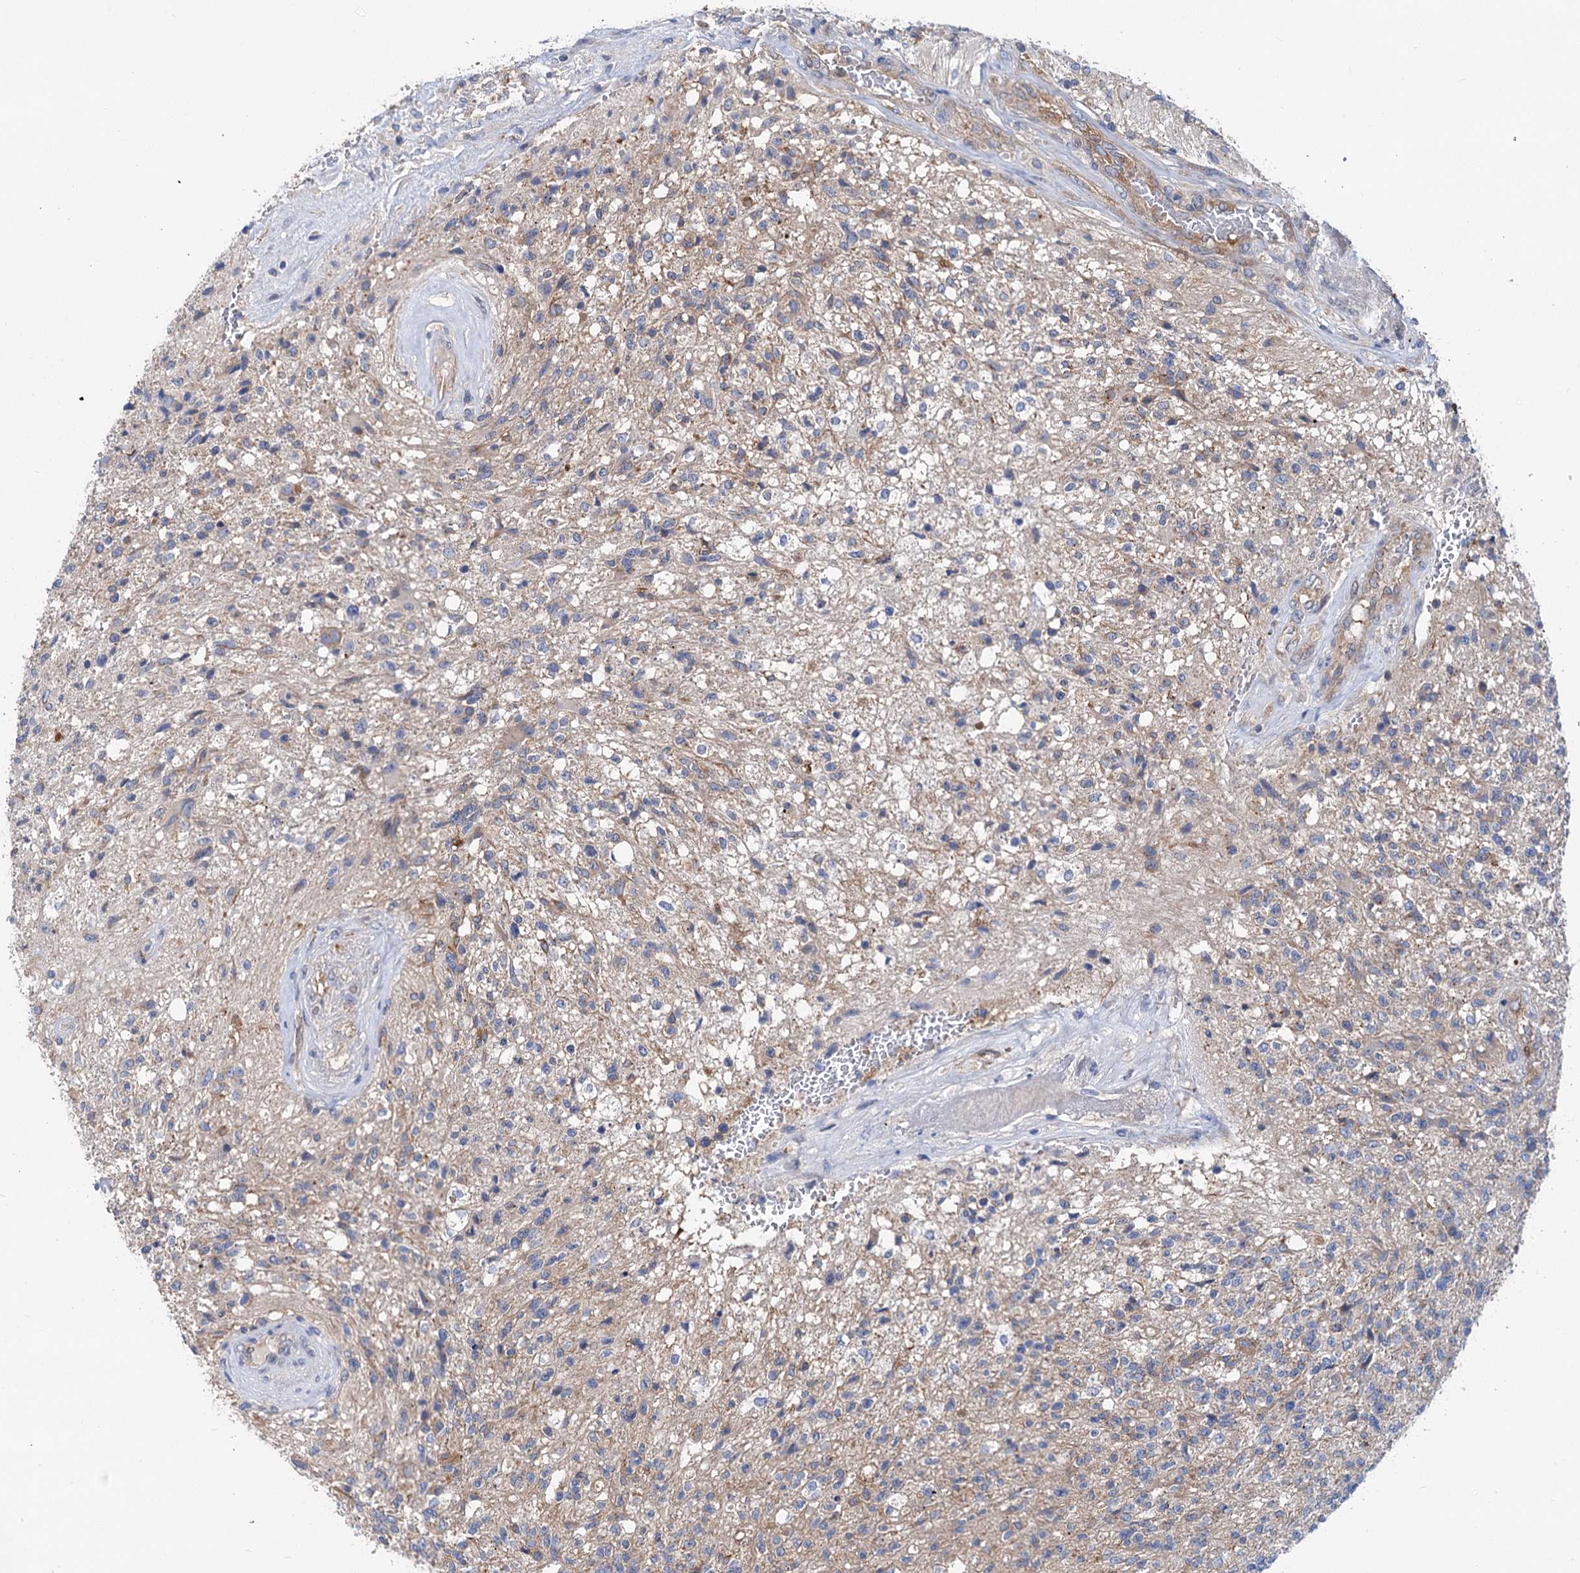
{"staining": {"intensity": "weak", "quantity": "<25%", "location": "cytoplasmic/membranous"}, "tissue": "glioma", "cell_type": "Tumor cells", "image_type": "cancer", "snomed": [{"axis": "morphology", "description": "Glioma, malignant, High grade"}, {"axis": "topography", "description": "Brain"}], "caption": "Immunohistochemical staining of human malignant glioma (high-grade) exhibits no significant staining in tumor cells. (DAB immunohistochemistry (IHC), high magnification).", "gene": "ZNRD2", "patient": {"sex": "male", "age": 56}}